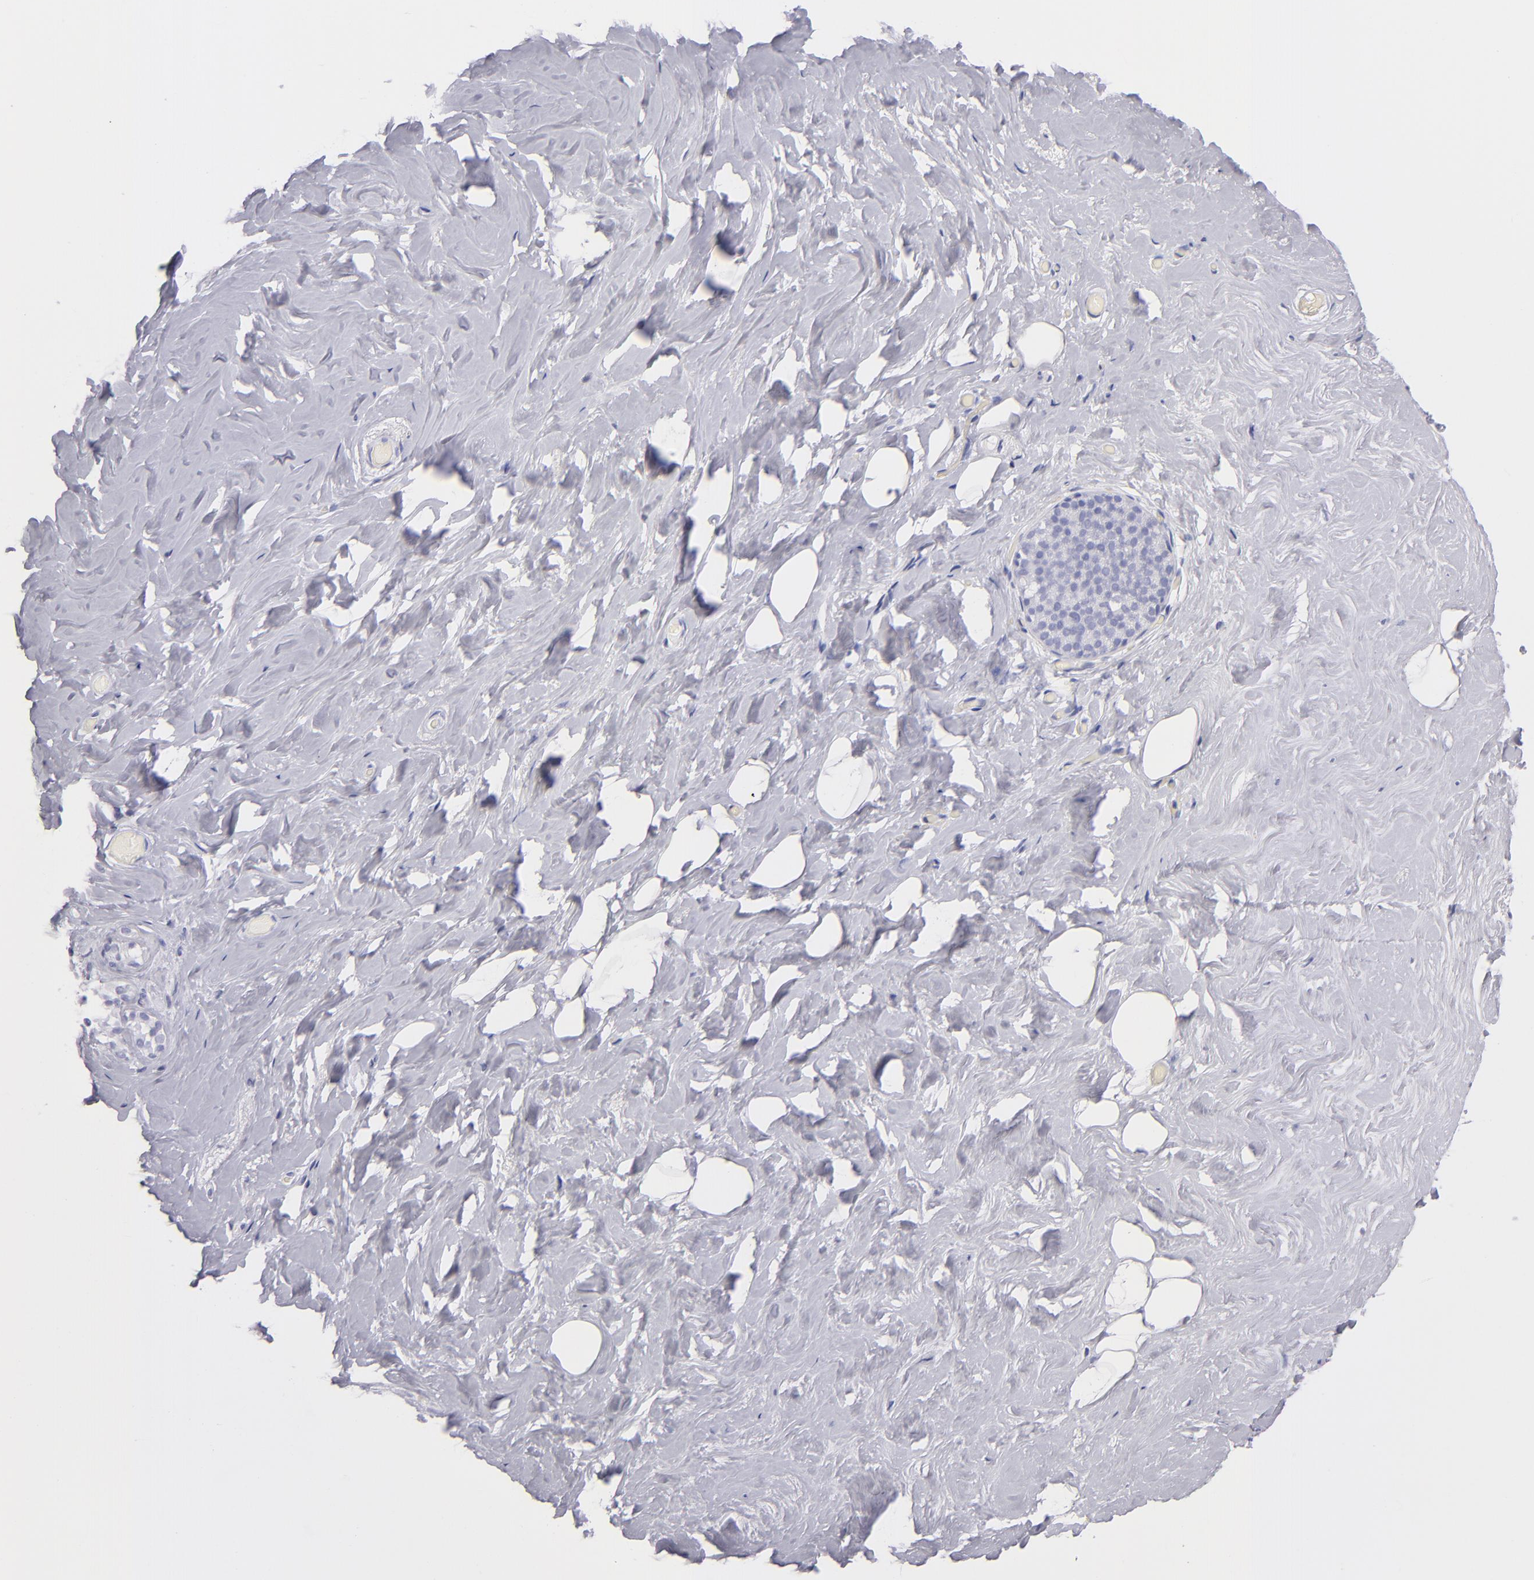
{"staining": {"intensity": "negative", "quantity": "none", "location": "none"}, "tissue": "breast", "cell_type": "Adipocytes", "image_type": "normal", "snomed": [{"axis": "morphology", "description": "Normal tissue, NOS"}, {"axis": "topography", "description": "Breast"}], "caption": "A high-resolution image shows IHC staining of unremarkable breast, which demonstrates no significant staining in adipocytes.", "gene": "PRF1", "patient": {"sex": "female", "age": 75}}